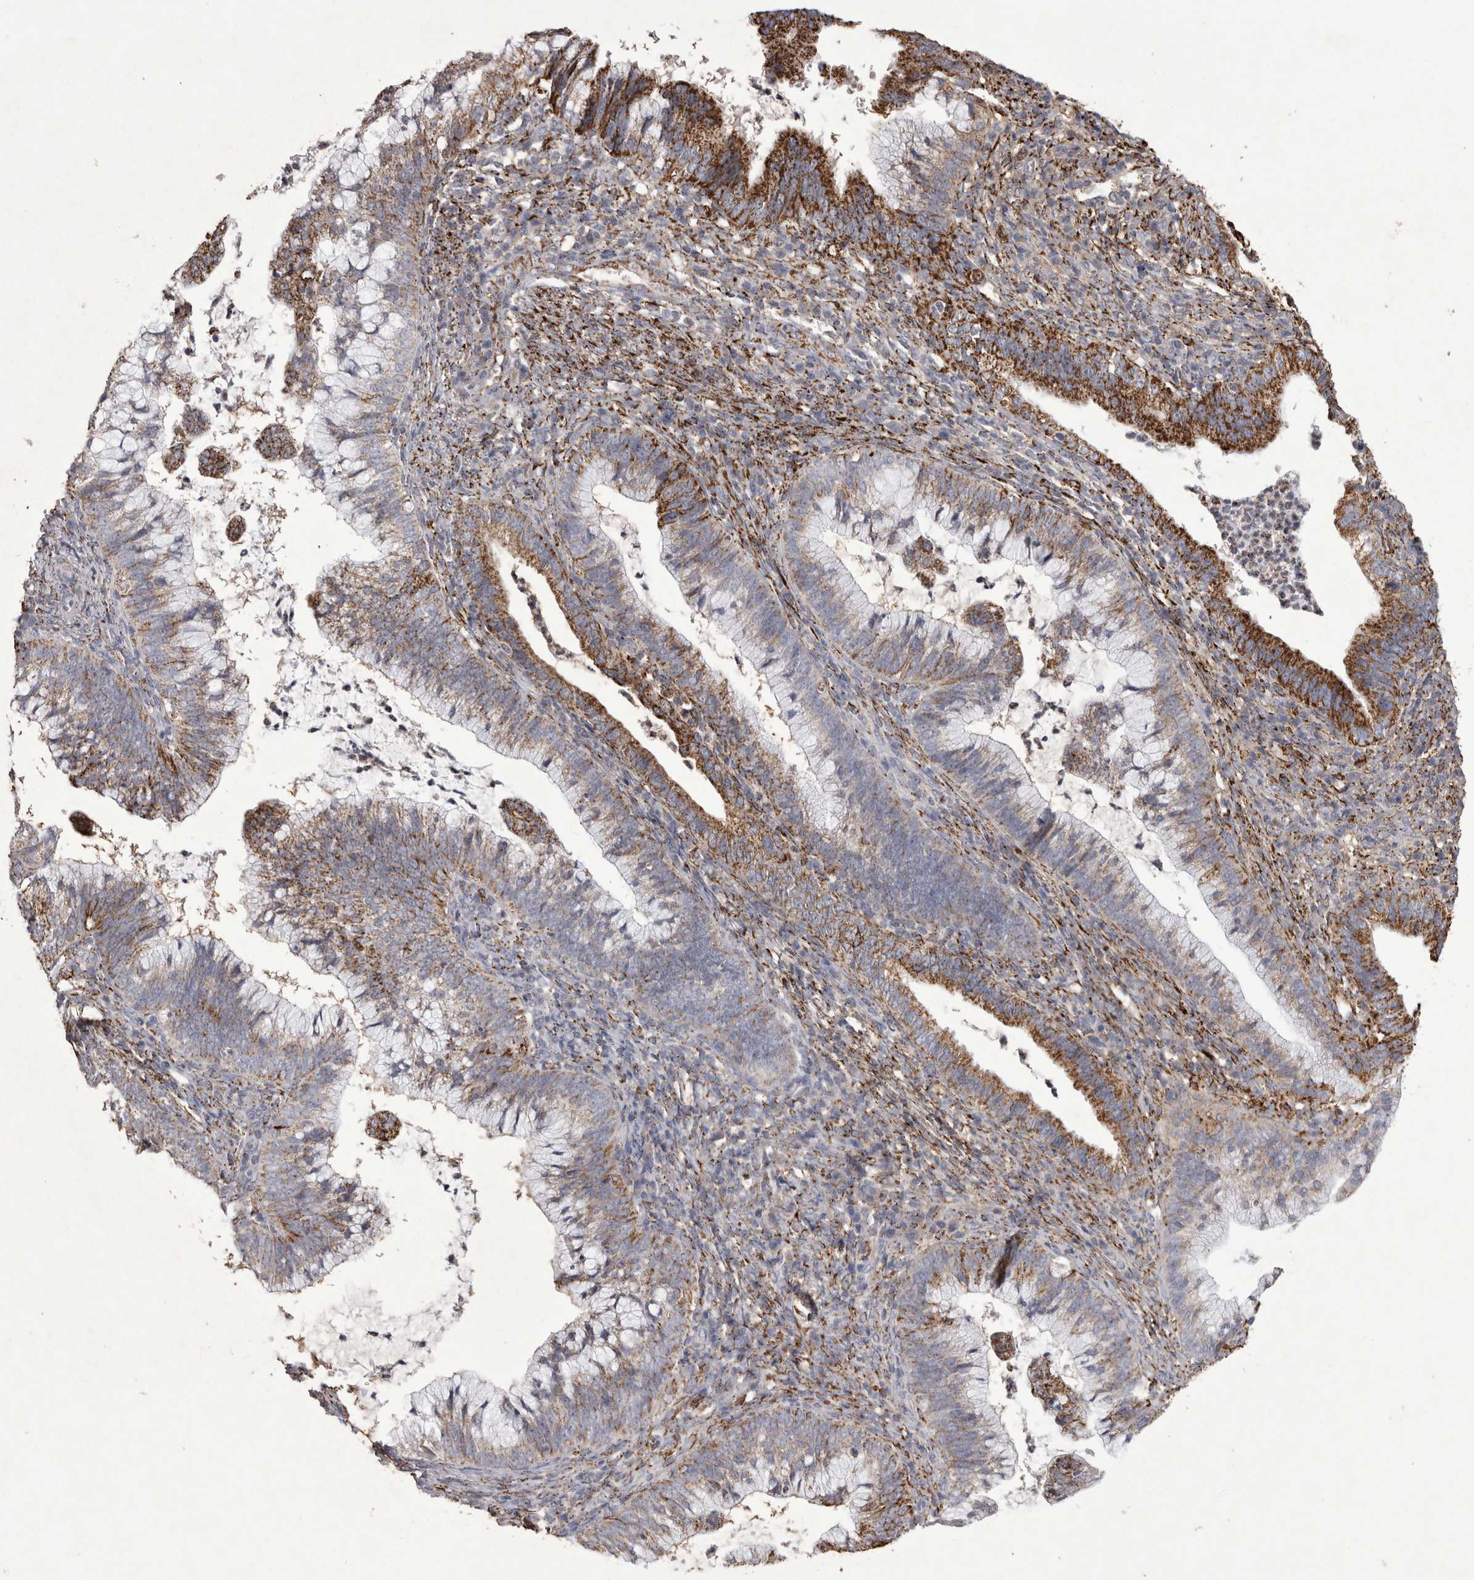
{"staining": {"intensity": "strong", "quantity": "25%-75%", "location": "cytoplasmic/membranous"}, "tissue": "cervical cancer", "cell_type": "Tumor cells", "image_type": "cancer", "snomed": [{"axis": "morphology", "description": "Adenocarcinoma, NOS"}, {"axis": "topography", "description": "Cervix"}], "caption": "DAB (3,3'-diaminobenzidine) immunohistochemical staining of adenocarcinoma (cervical) exhibits strong cytoplasmic/membranous protein staining in approximately 25%-75% of tumor cells.", "gene": "DKK3", "patient": {"sex": "female", "age": 36}}